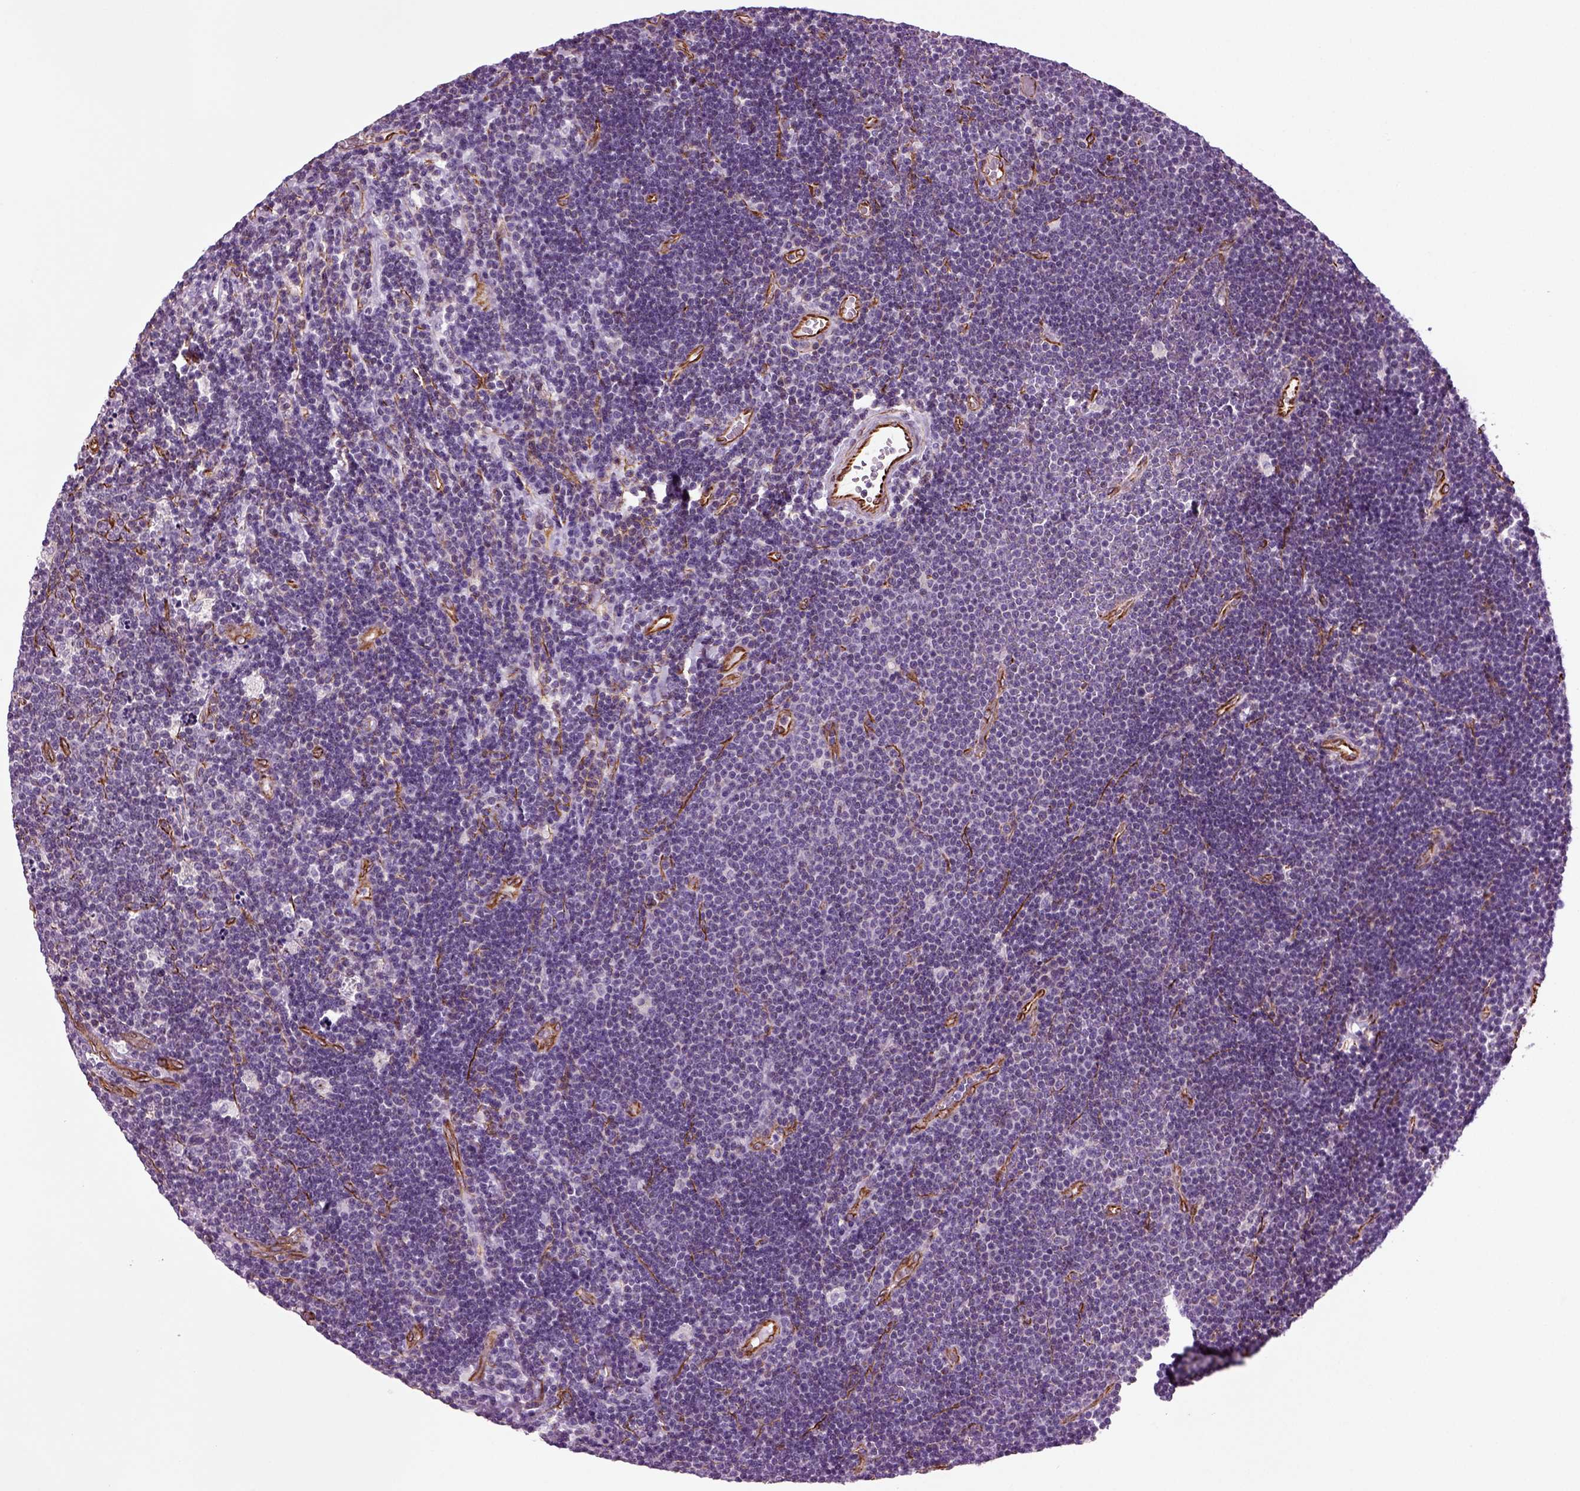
{"staining": {"intensity": "negative", "quantity": "none", "location": "none"}, "tissue": "lymphoma", "cell_type": "Tumor cells", "image_type": "cancer", "snomed": [{"axis": "morphology", "description": "Malignant lymphoma, non-Hodgkin's type, Low grade"}, {"axis": "topography", "description": "Brain"}], "caption": "An image of human lymphoma is negative for staining in tumor cells.", "gene": "ACER3", "patient": {"sex": "female", "age": 66}}